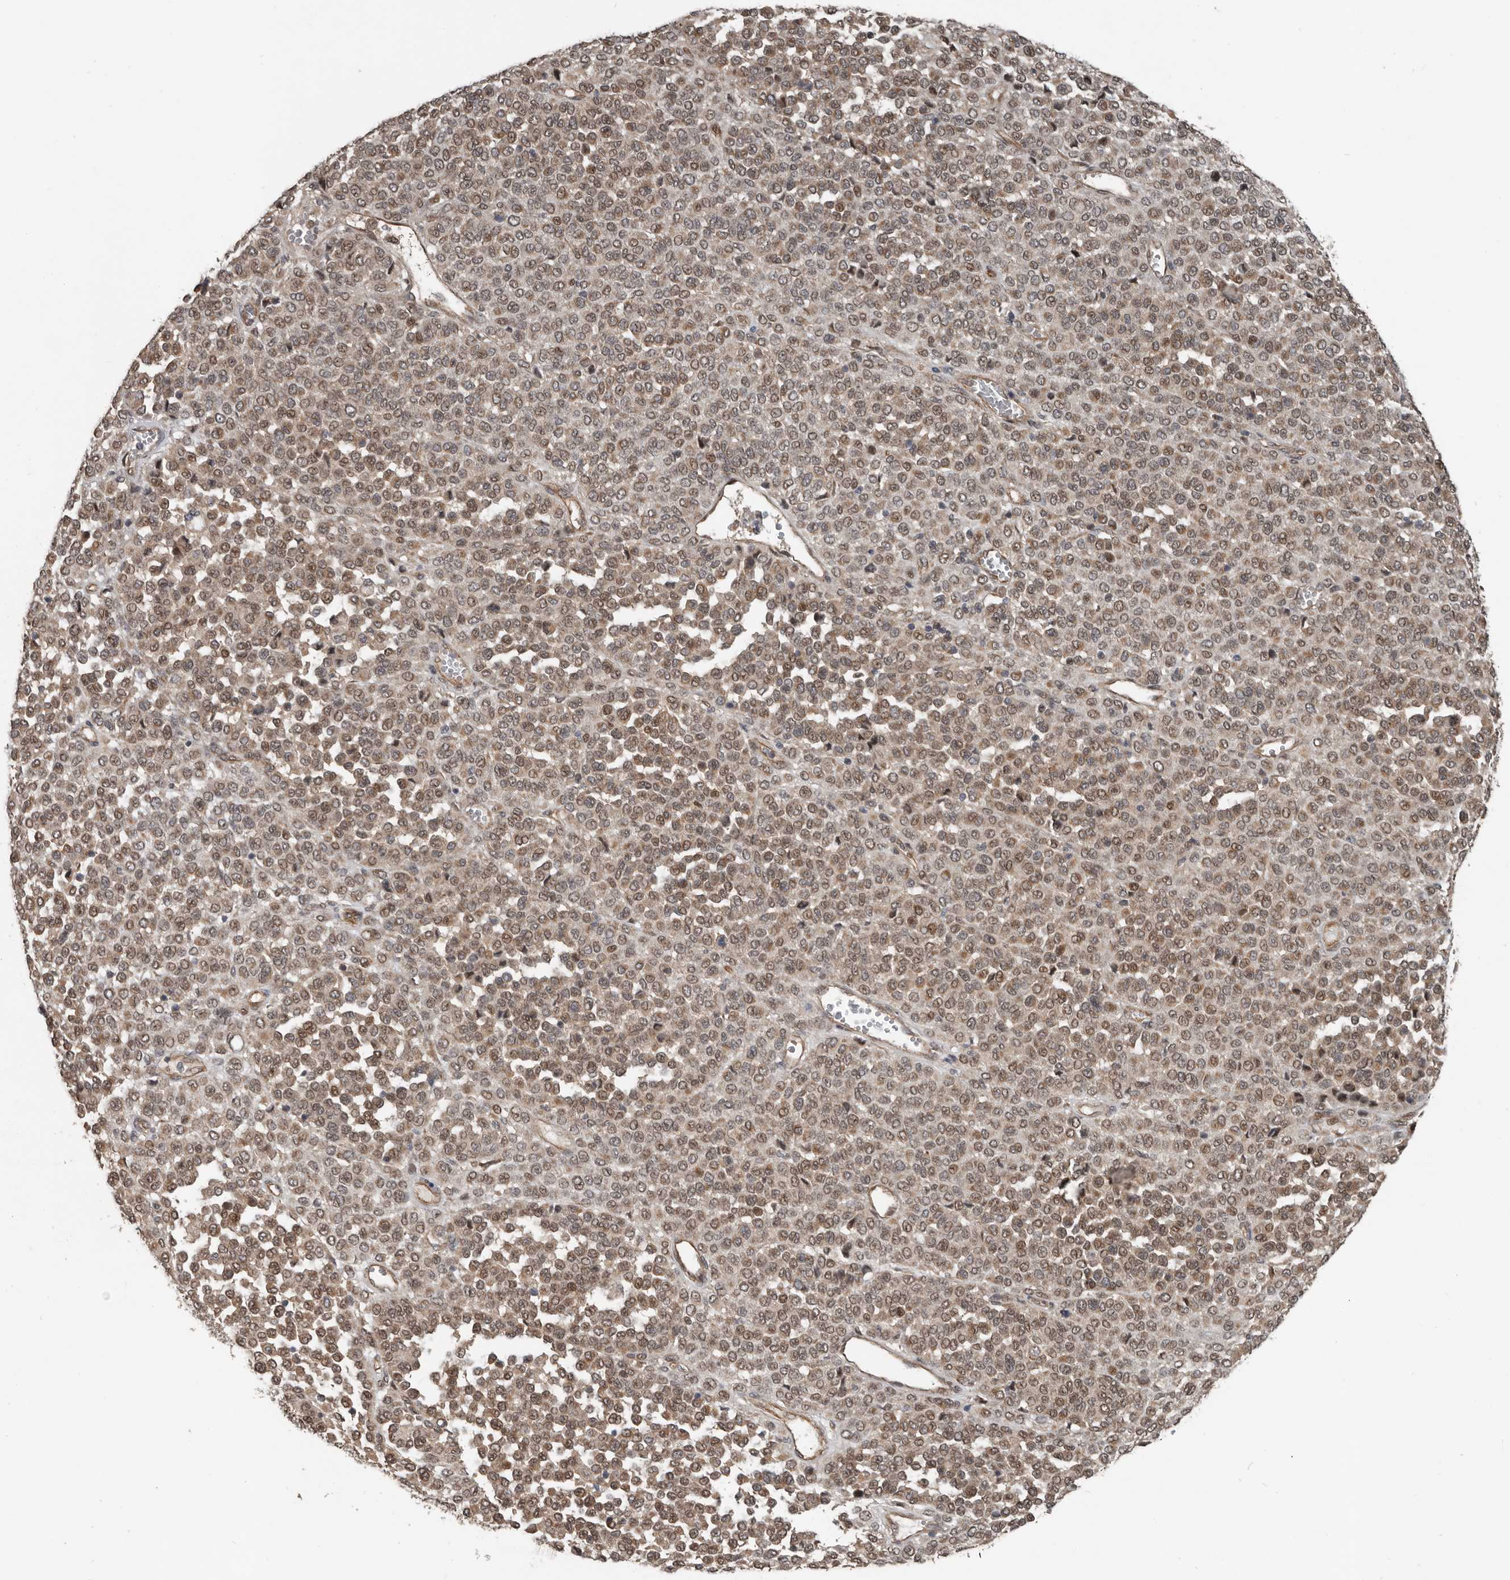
{"staining": {"intensity": "moderate", "quantity": ">75%", "location": "cytoplasmic/membranous,nuclear"}, "tissue": "melanoma", "cell_type": "Tumor cells", "image_type": "cancer", "snomed": [{"axis": "morphology", "description": "Malignant melanoma, Metastatic site"}, {"axis": "topography", "description": "Pancreas"}], "caption": "The image reveals staining of melanoma, revealing moderate cytoplasmic/membranous and nuclear protein expression (brown color) within tumor cells.", "gene": "YOD1", "patient": {"sex": "female", "age": 30}}